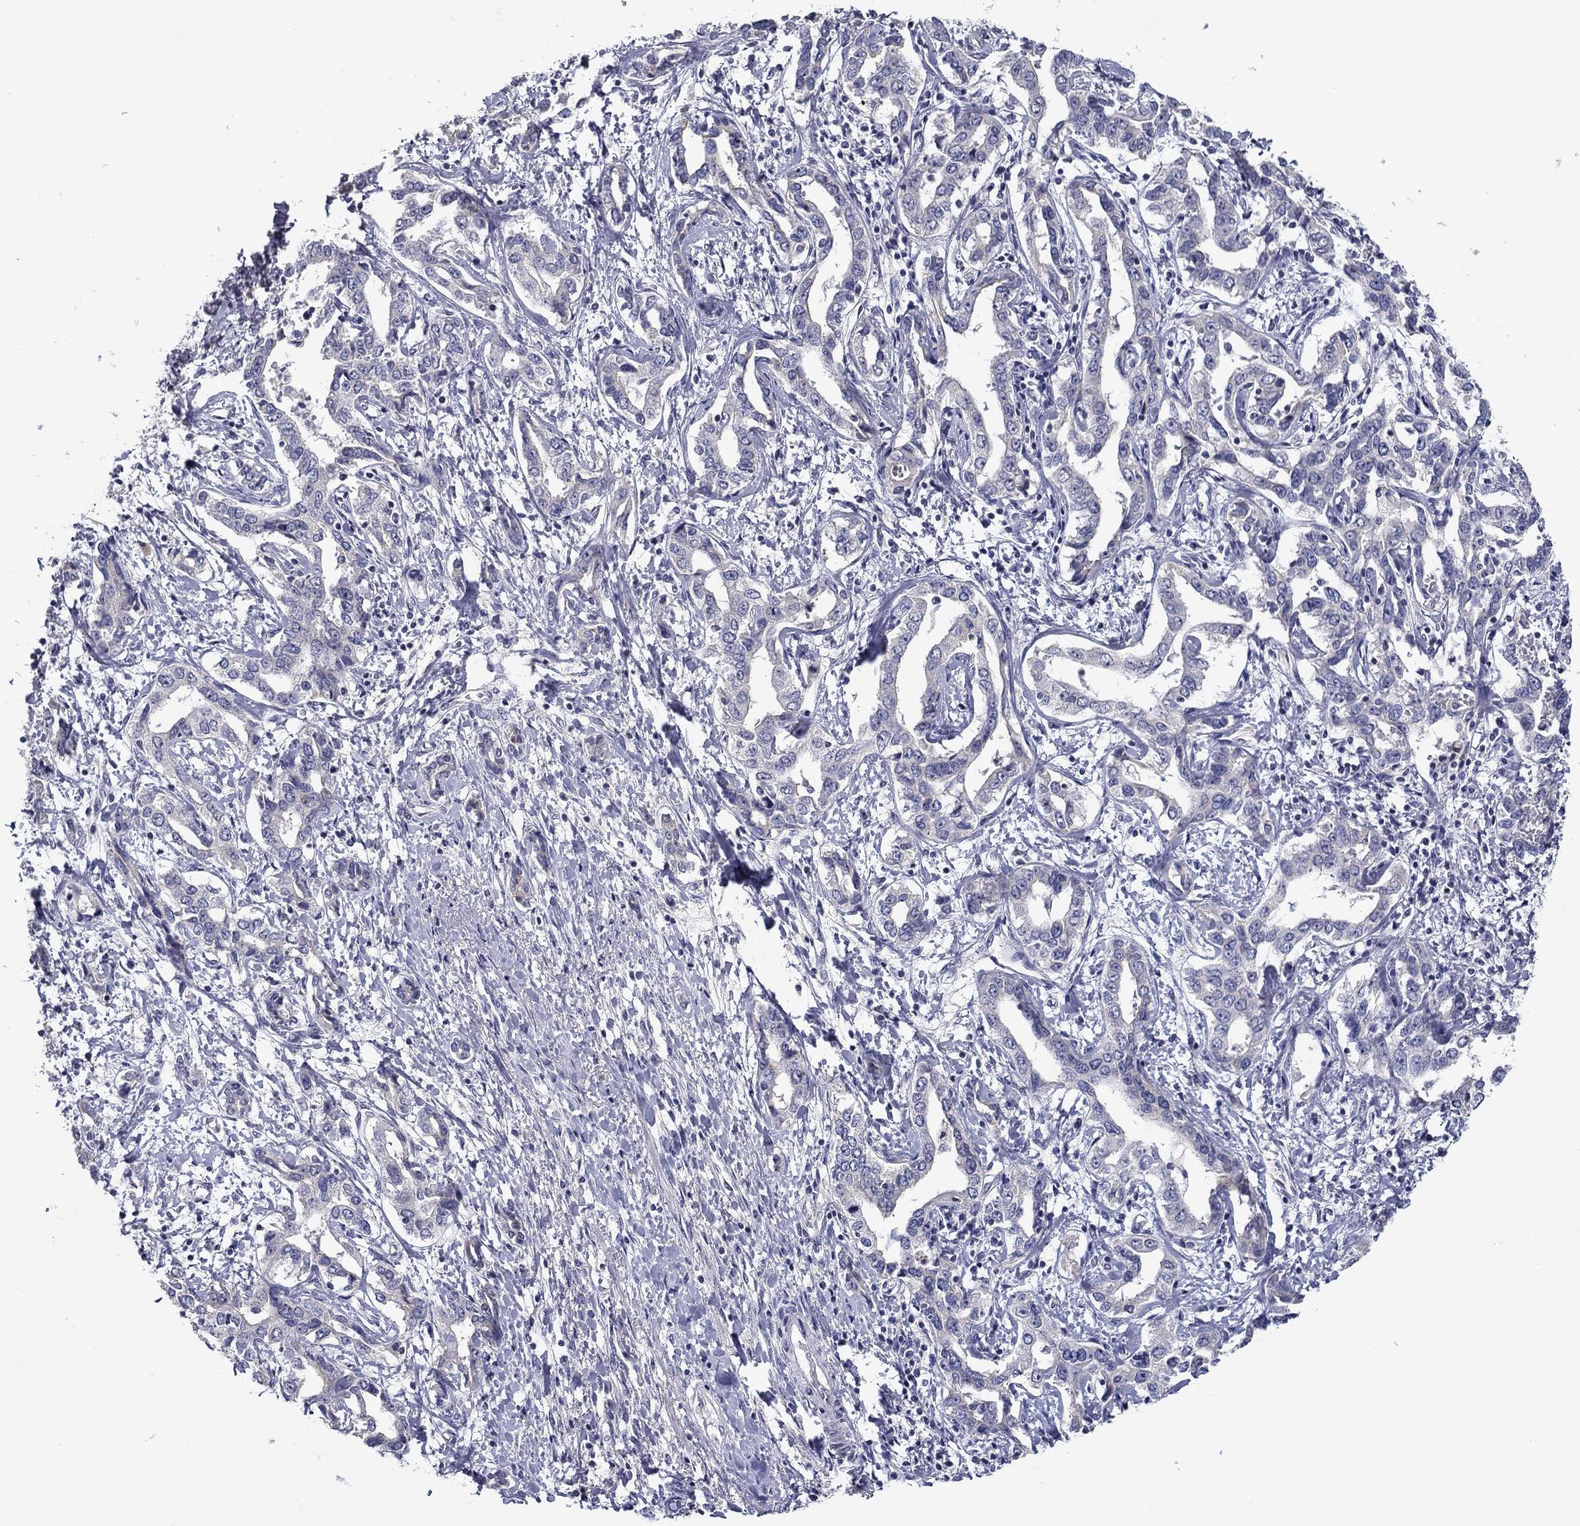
{"staining": {"intensity": "negative", "quantity": "none", "location": "none"}, "tissue": "liver cancer", "cell_type": "Tumor cells", "image_type": "cancer", "snomed": [{"axis": "morphology", "description": "Cholangiocarcinoma"}, {"axis": "topography", "description": "Liver"}], "caption": "The immunohistochemistry (IHC) photomicrograph has no significant expression in tumor cells of cholangiocarcinoma (liver) tissue.", "gene": "SPATA7", "patient": {"sex": "male", "age": 59}}